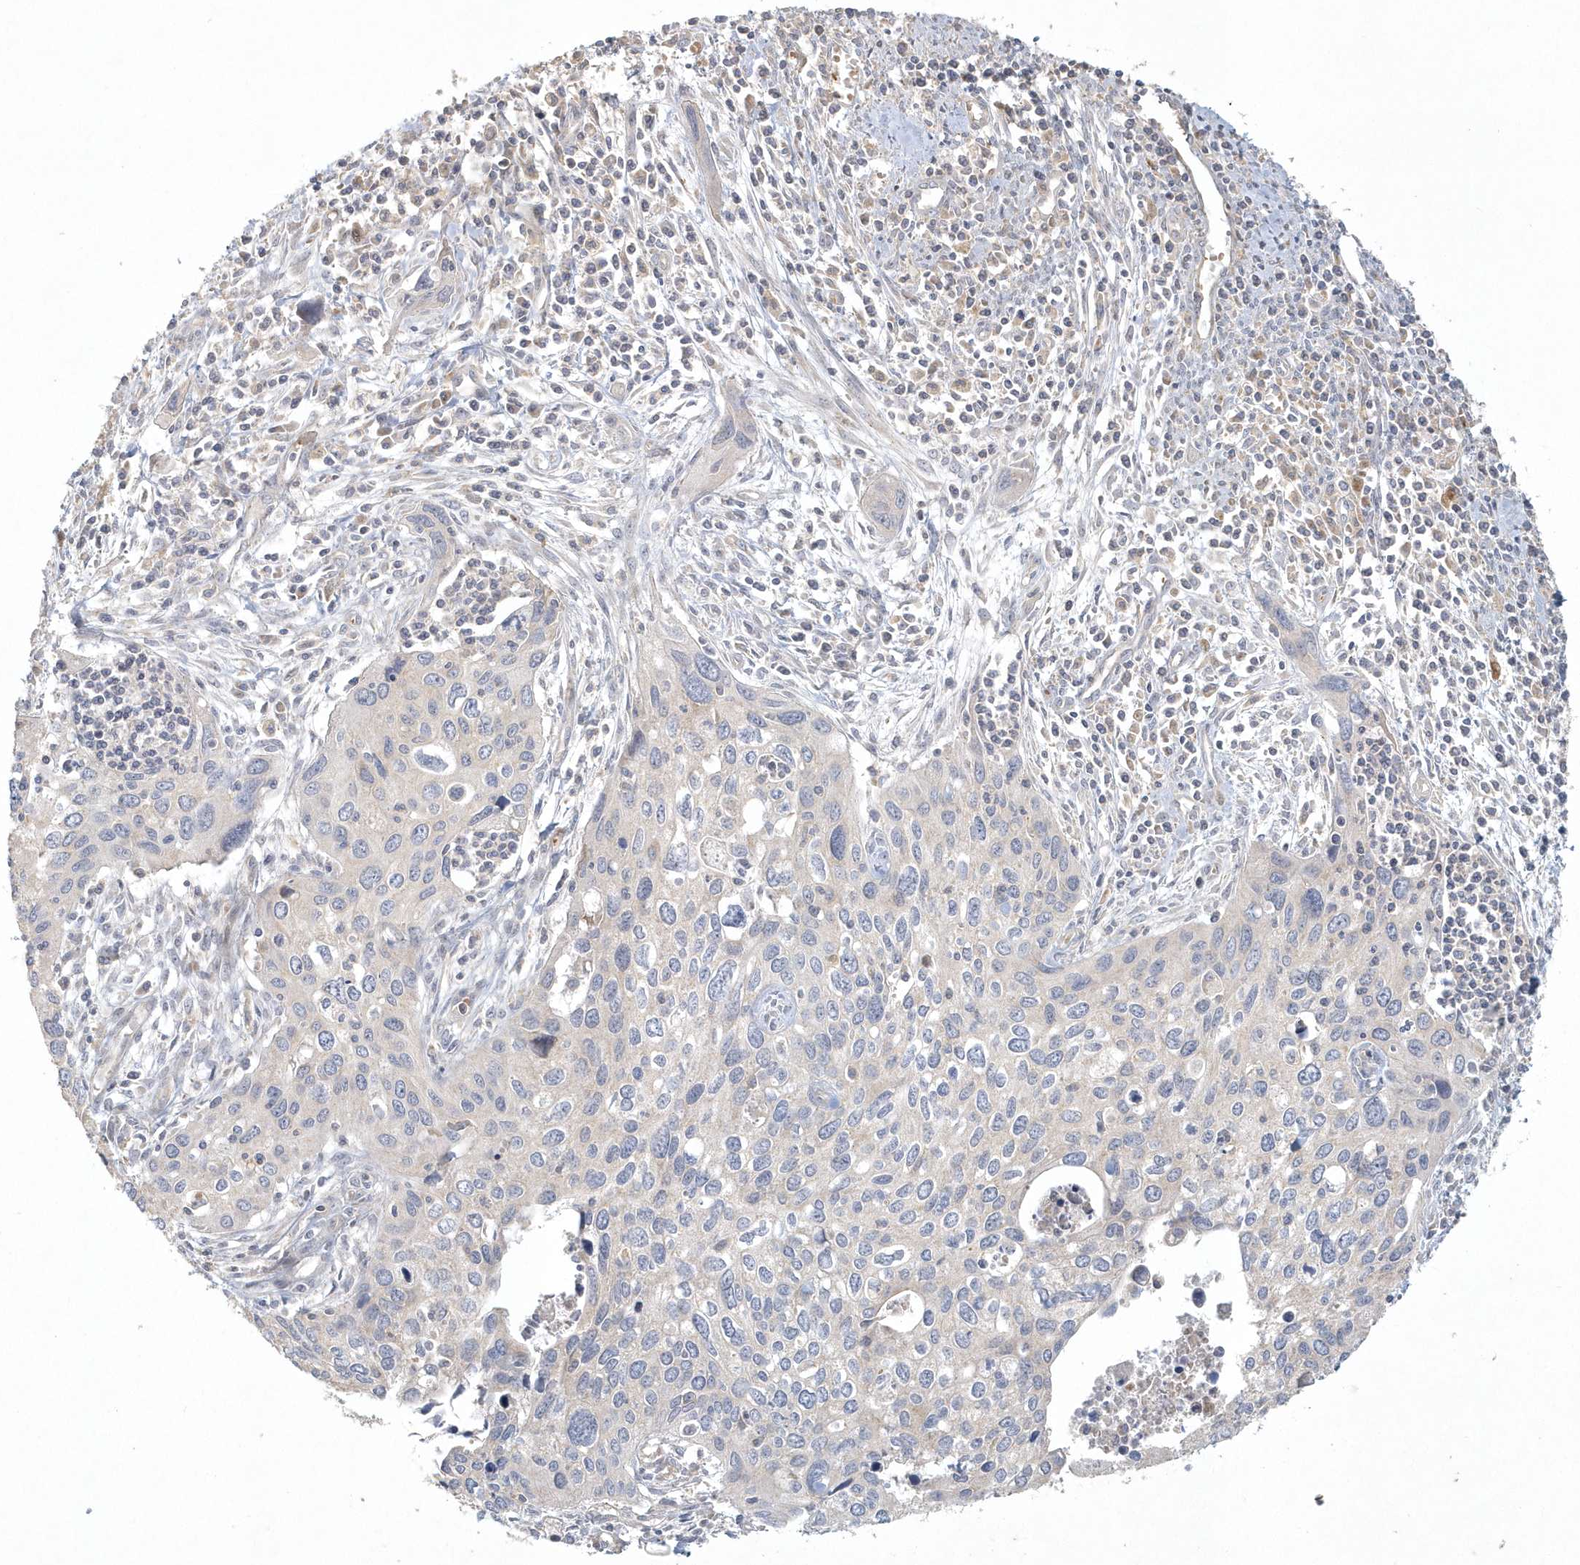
{"staining": {"intensity": "negative", "quantity": "none", "location": "none"}, "tissue": "cervical cancer", "cell_type": "Tumor cells", "image_type": "cancer", "snomed": [{"axis": "morphology", "description": "Squamous cell carcinoma, NOS"}, {"axis": "topography", "description": "Cervix"}], "caption": "Human squamous cell carcinoma (cervical) stained for a protein using immunohistochemistry (IHC) shows no positivity in tumor cells.", "gene": "BLTP3A", "patient": {"sex": "female", "age": 55}}